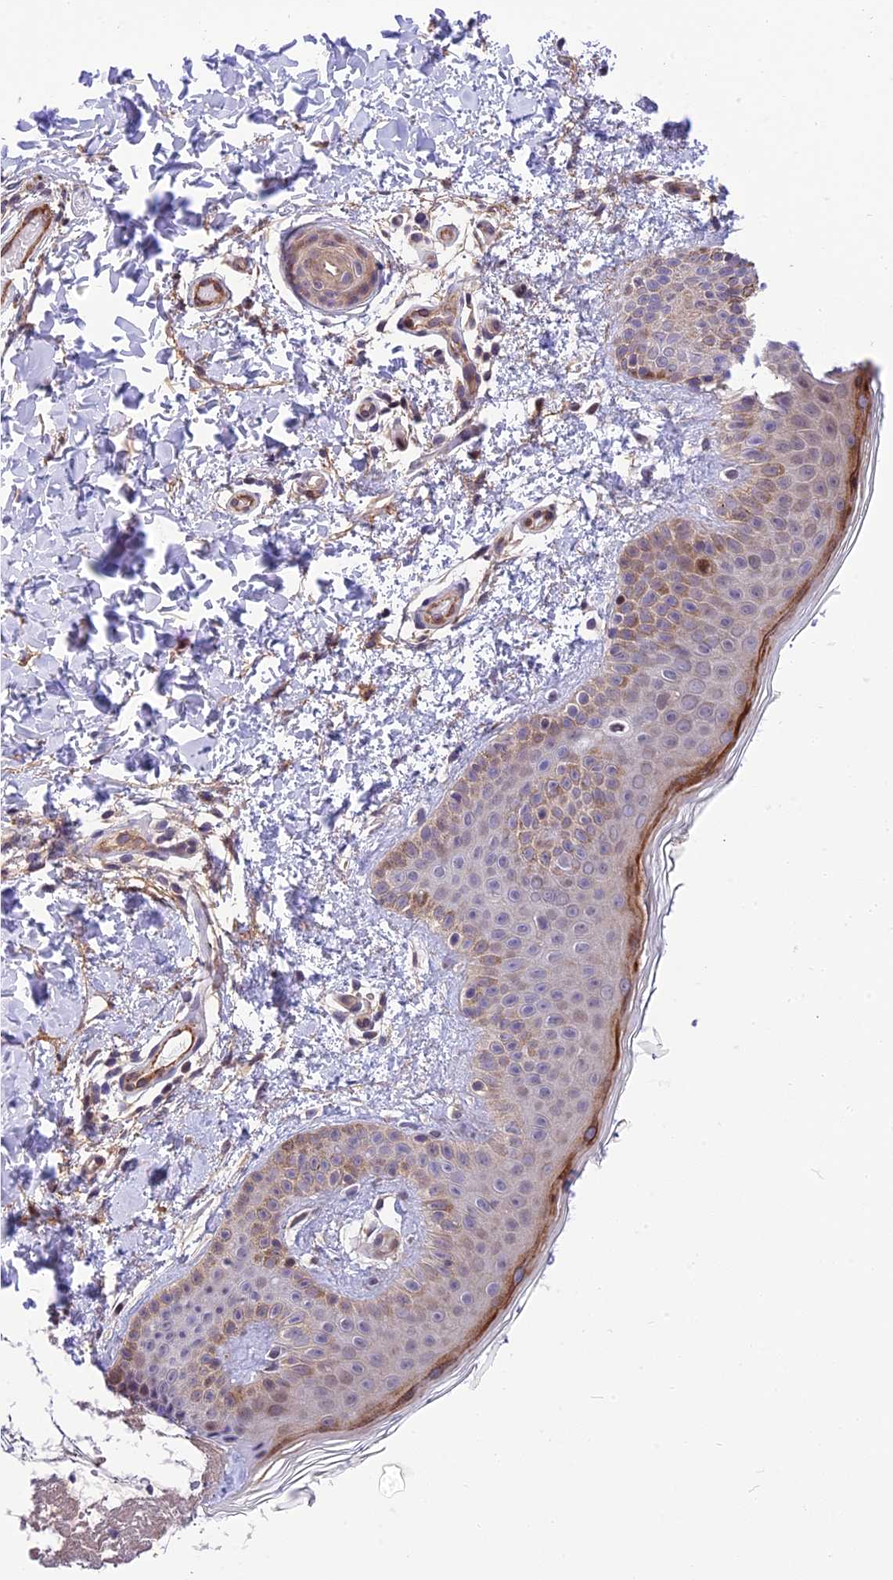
{"staining": {"intensity": "weak", "quantity": "25%-75%", "location": "cytoplasmic/membranous"}, "tissue": "skin", "cell_type": "Fibroblasts", "image_type": "normal", "snomed": [{"axis": "morphology", "description": "Normal tissue, NOS"}, {"axis": "topography", "description": "Skin"}], "caption": "A micrograph showing weak cytoplasmic/membranous staining in approximately 25%-75% of fibroblasts in normal skin, as visualized by brown immunohistochemical staining.", "gene": "MFSD2A", "patient": {"sex": "male", "age": 36}}